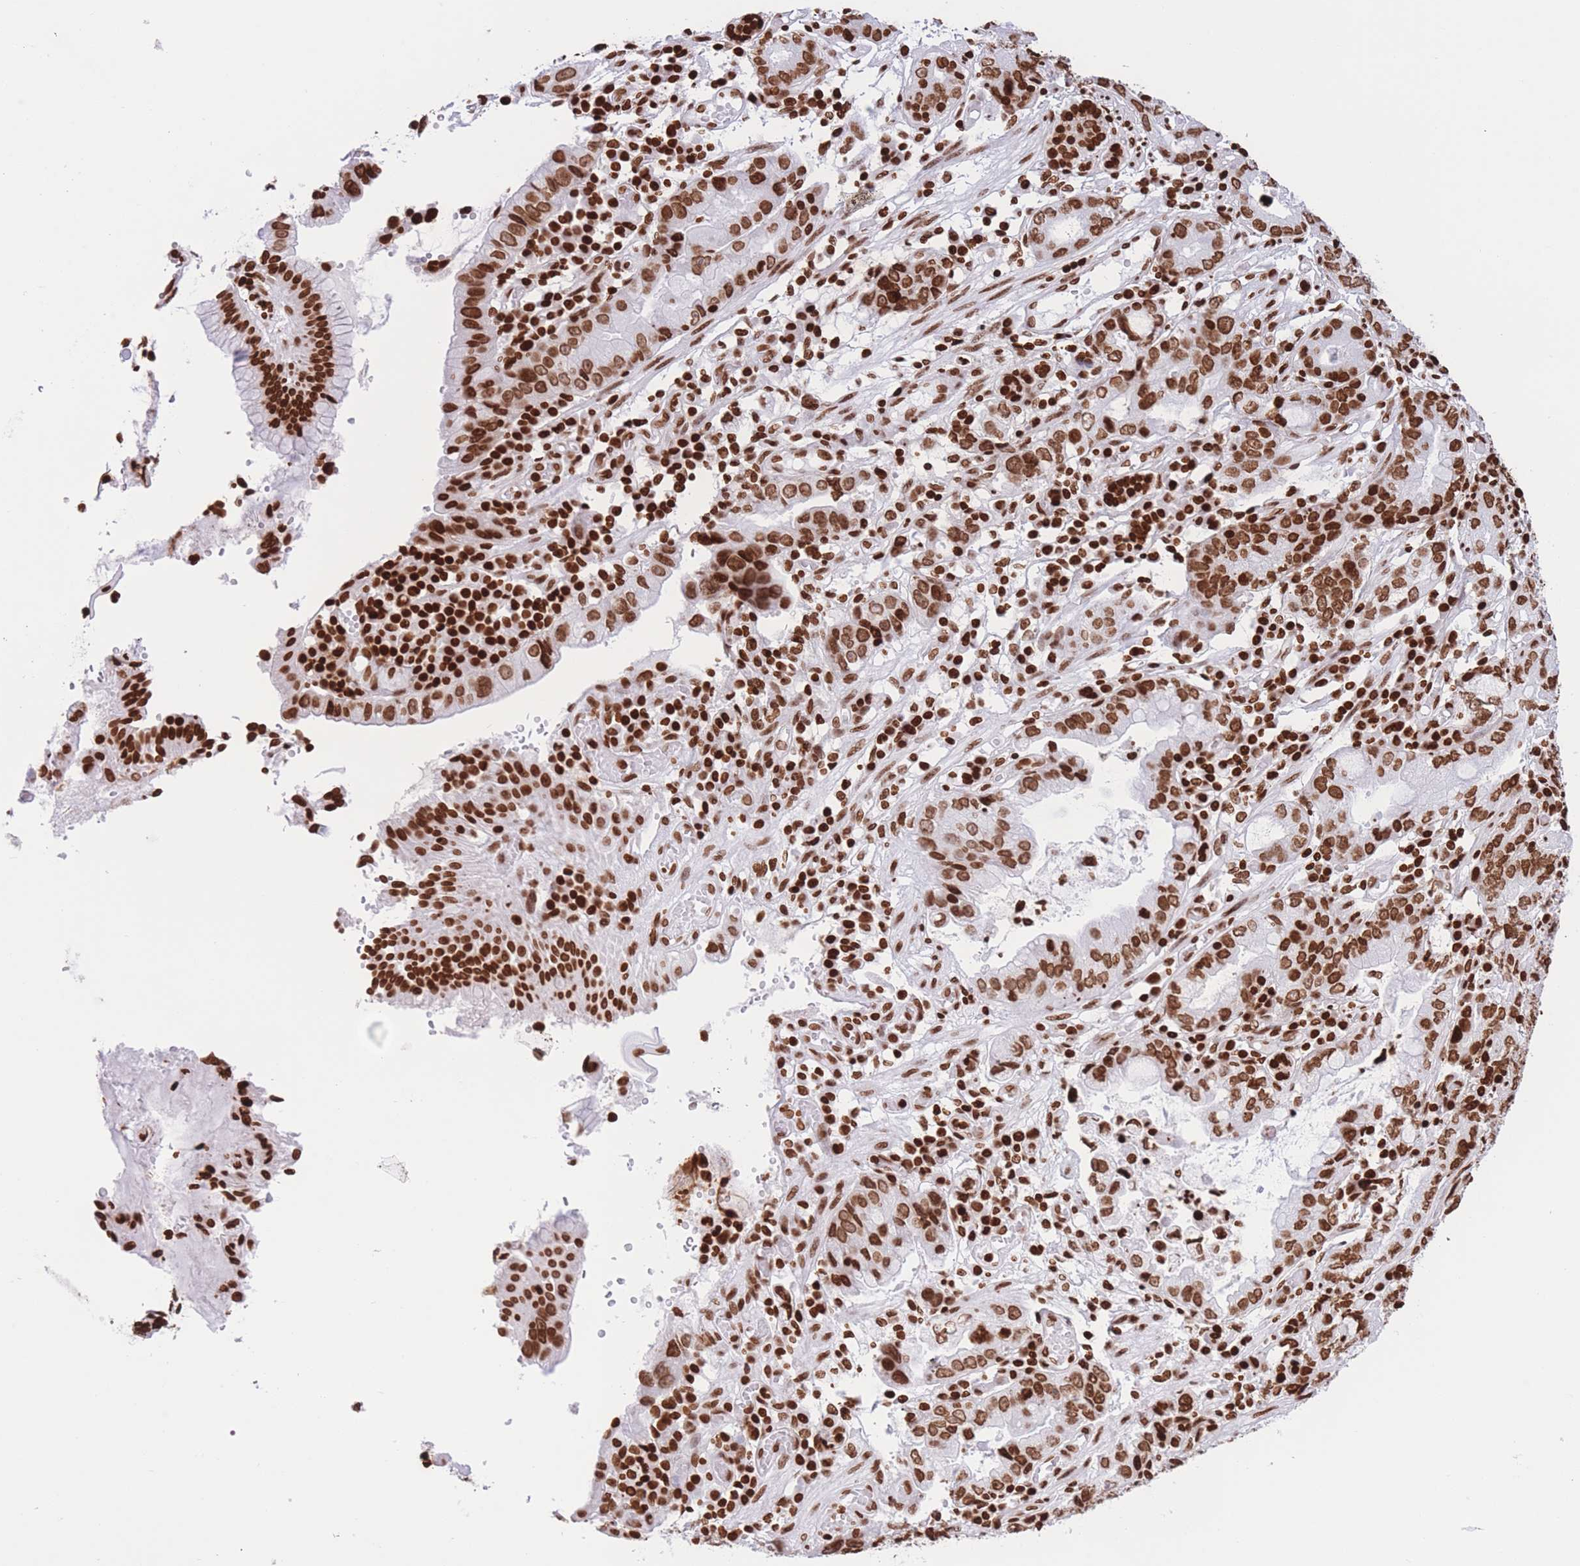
{"staining": {"intensity": "strong", "quantity": ">75%", "location": "nuclear"}, "tissue": "stomach cancer", "cell_type": "Tumor cells", "image_type": "cancer", "snomed": [{"axis": "morphology", "description": "Adenocarcinoma, NOS"}, {"axis": "topography", "description": "Stomach"}], "caption": "IHC of human adenocarcinoma (stomach) exhibits high levels of strong nuclear expression in about >75% of tumor cells. Immunohistochemistry stains the protein in brown and the nuclei are stained blue.", "gene": "H2BC11", "patient": {"sex": "male", "age": 55}}